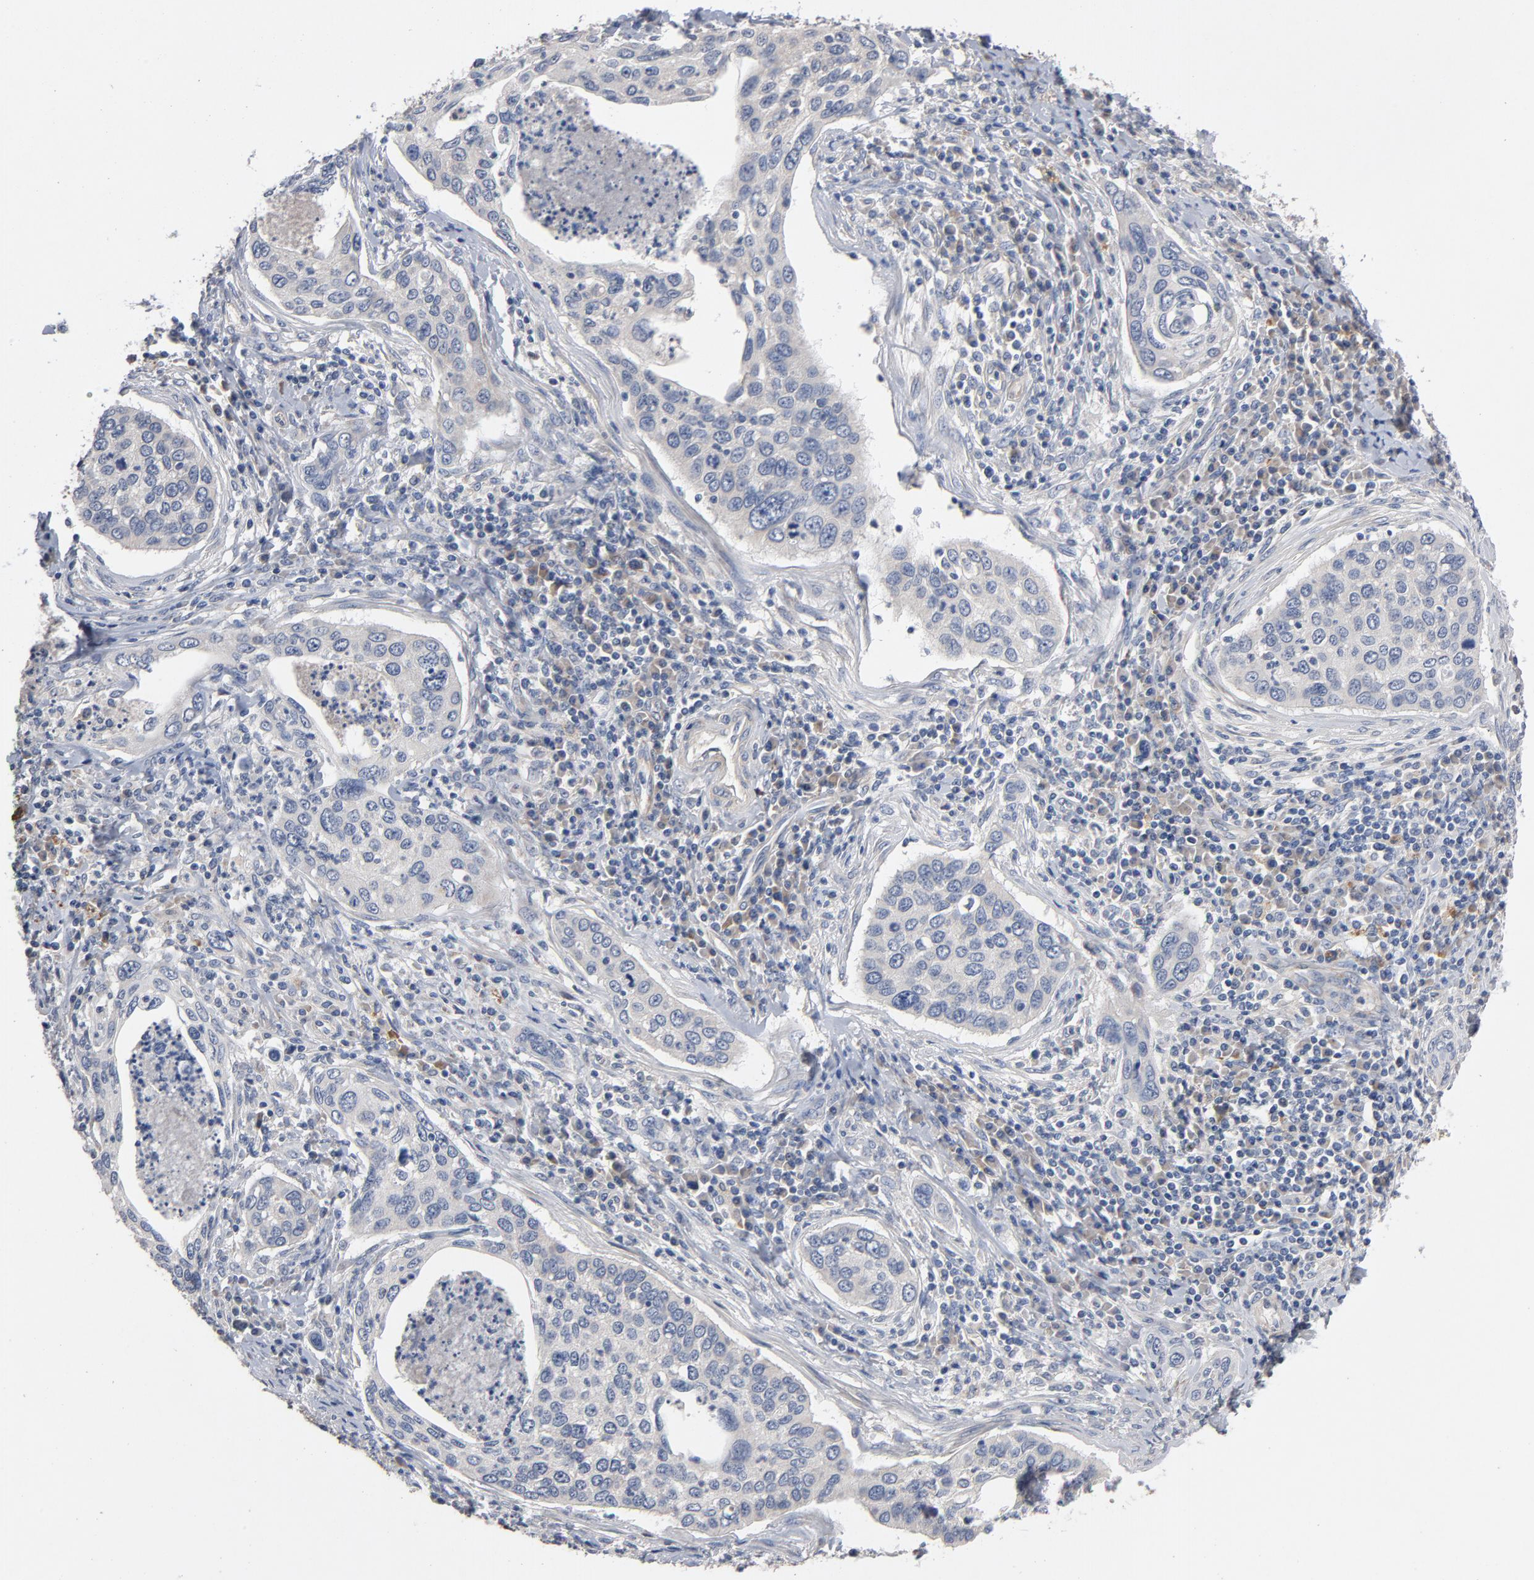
{"staining": {"intensity": "negative", "quantity": "none", "location": "none"}, "tissue": "cervical cancer", "cell_type": "Tumor cells", "image_type": "cancer", "snomed": [{"axis": "morphology", "description": "Squamous cell carcinoma, NOS"}, {"axis": "topography", "description": "Cervix"}], "caption": "A micrograph of human cervical cancer (squamous cell carcinoma) is negative for staining in tumor cells.", "gene": "CCDC134", "patient": {"sex": "female", "age": 53}}